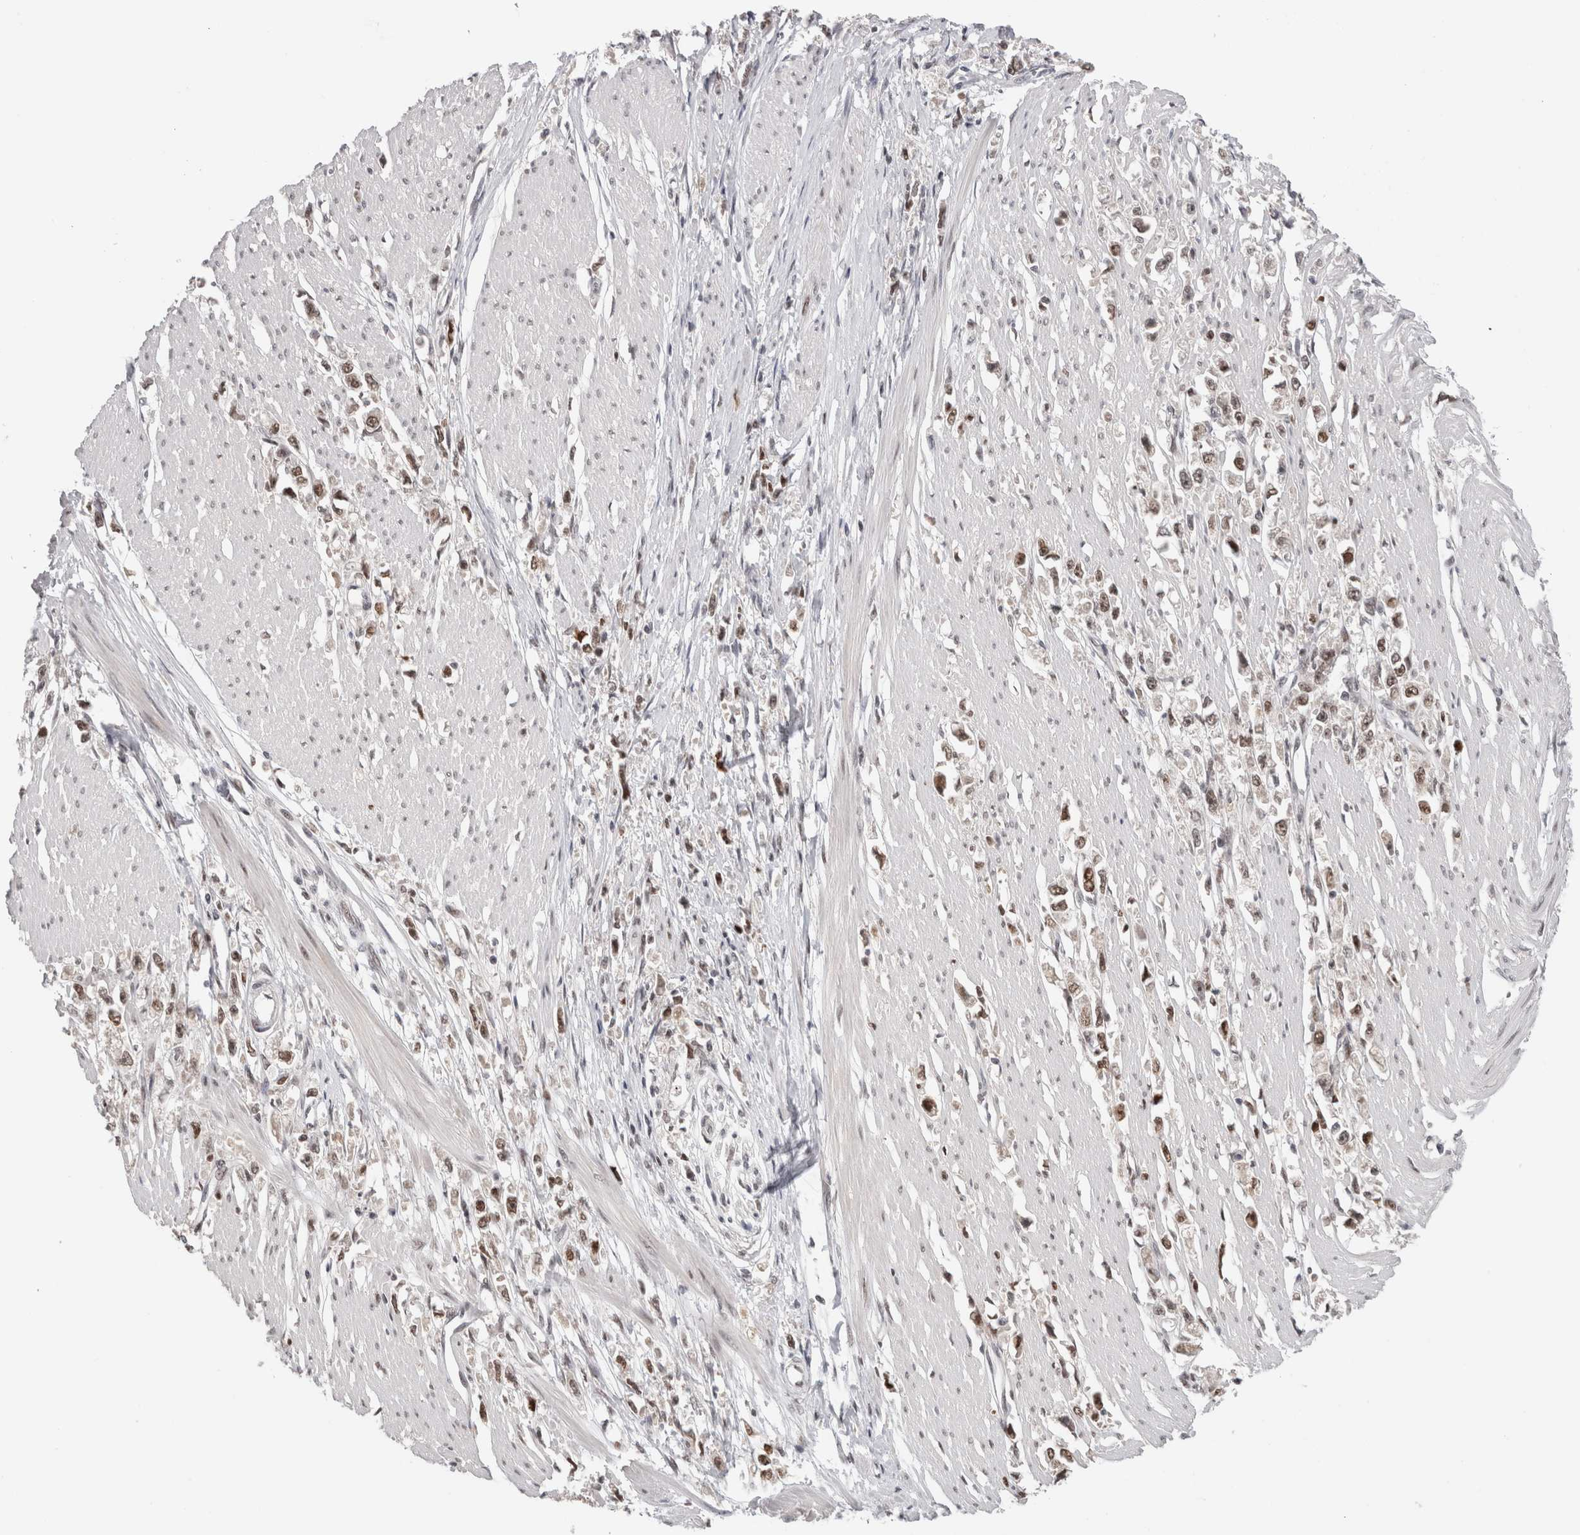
{"staining": {"intensity": "weak", "quantity": ">75%", "location": "nuclear"}, "tissue": "stomach cancer", "cell_type": "Tumor cells", "image_type": "cancer", "snomed": [{"axis": "morphology", "description": "Adenocarcinoma, NOS"}, {"axis": "topography", "description": "Stomach"}], "caption": "Immunohistochemical staining of human adenocarcinoma (stomach) reveals low levels of weak nuclear staining in approximately >75% of tumor cells.", "gene": "ZNF521", "patient": {"sex": "female", "age": 59}}